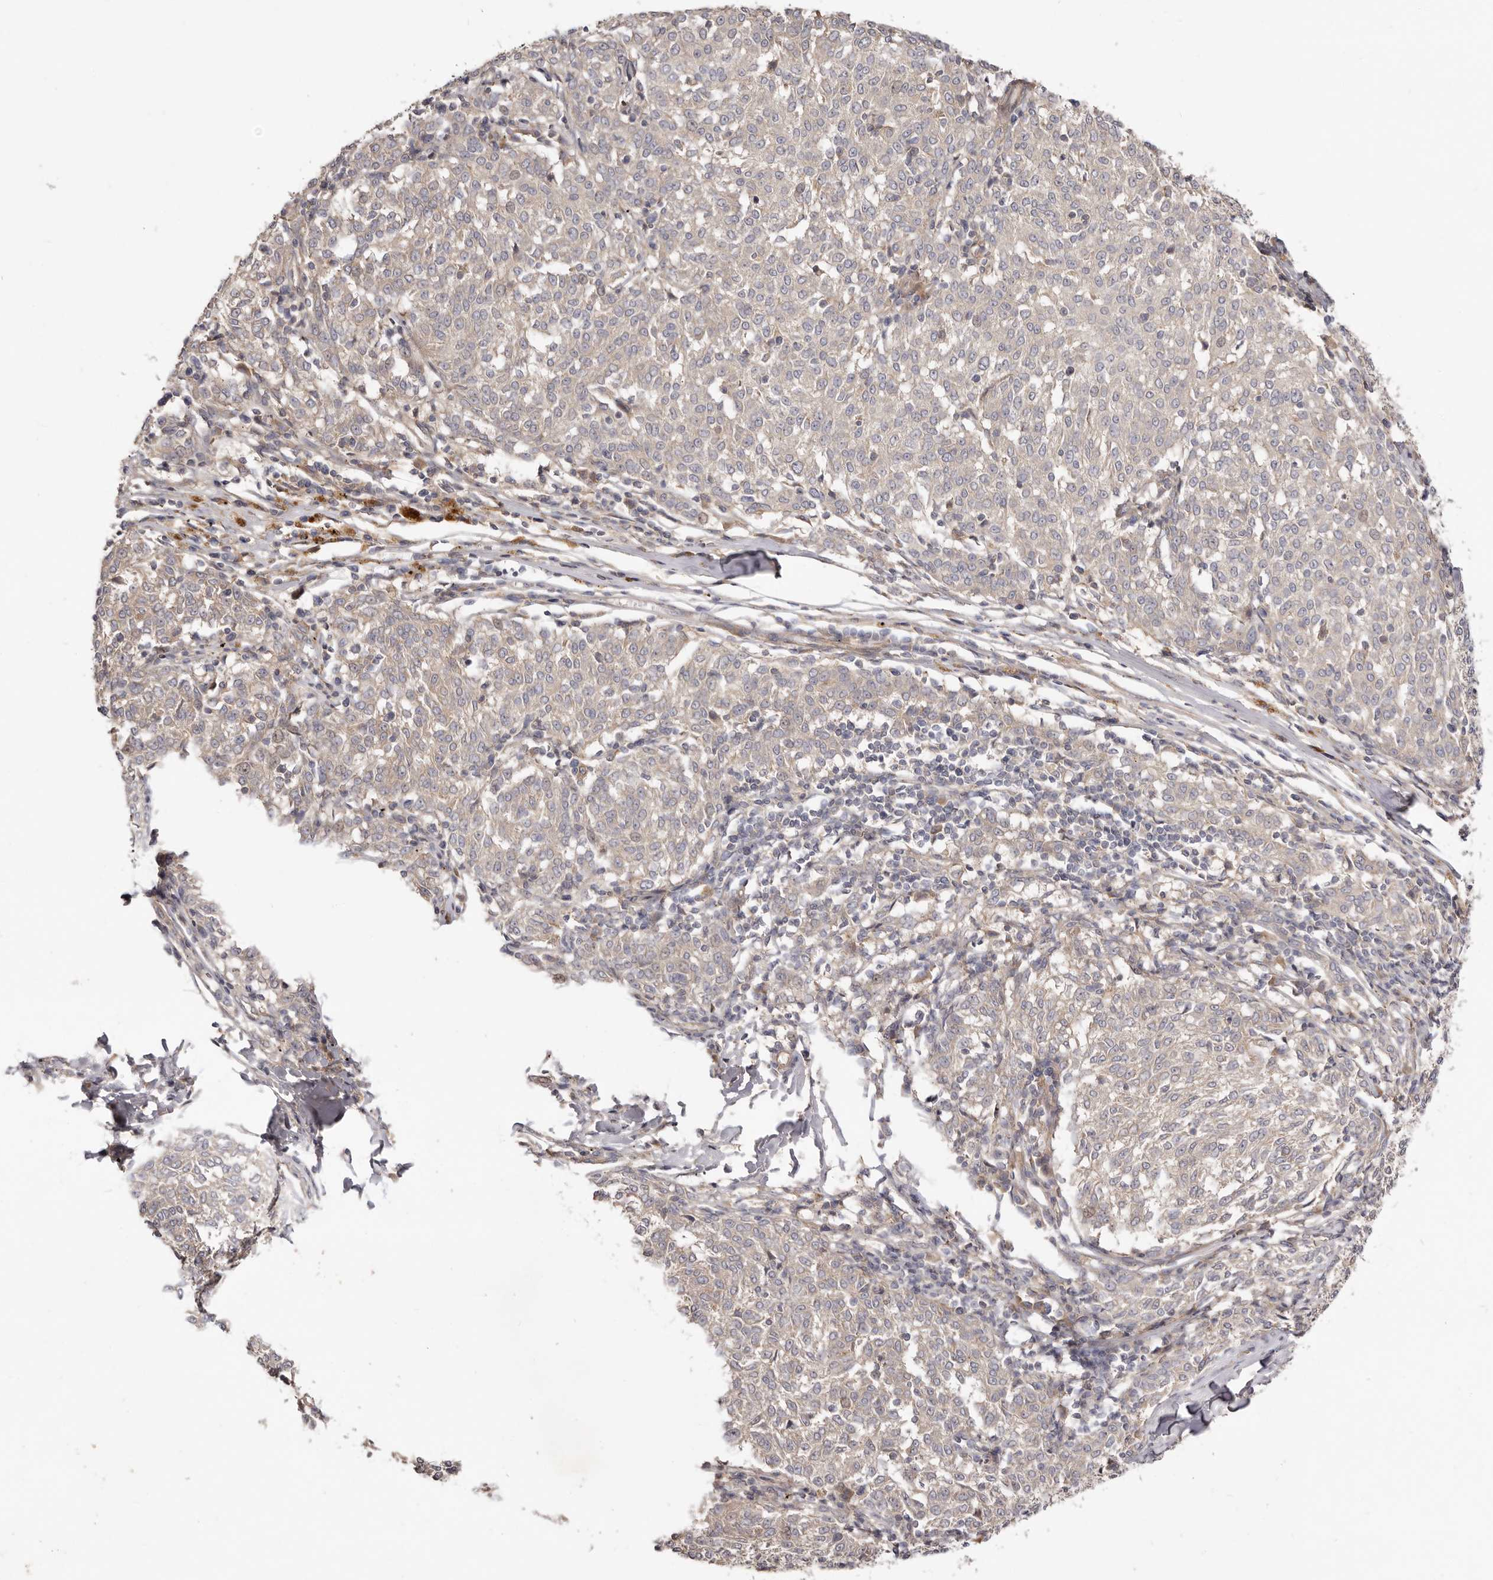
{"staining": {"intensity": "negative", "quantity": "none", "location": "none"}, "tissue": "melanoma", "cell_type": "Tumor cells", "image_type": "cancer", "snomed": [{"axis": "morphology", "description": "Malignant melanoma, NOS"}, {"axis": "topography", "description": "Skin"}], "caption": "There is no significant expression in tumor cells of malignant melanoma. (Brightfield microscopy of DAB IHC at high magnification).", "gene": "ADAMTS9", "patient": {"sex": "female", "age": 72}}